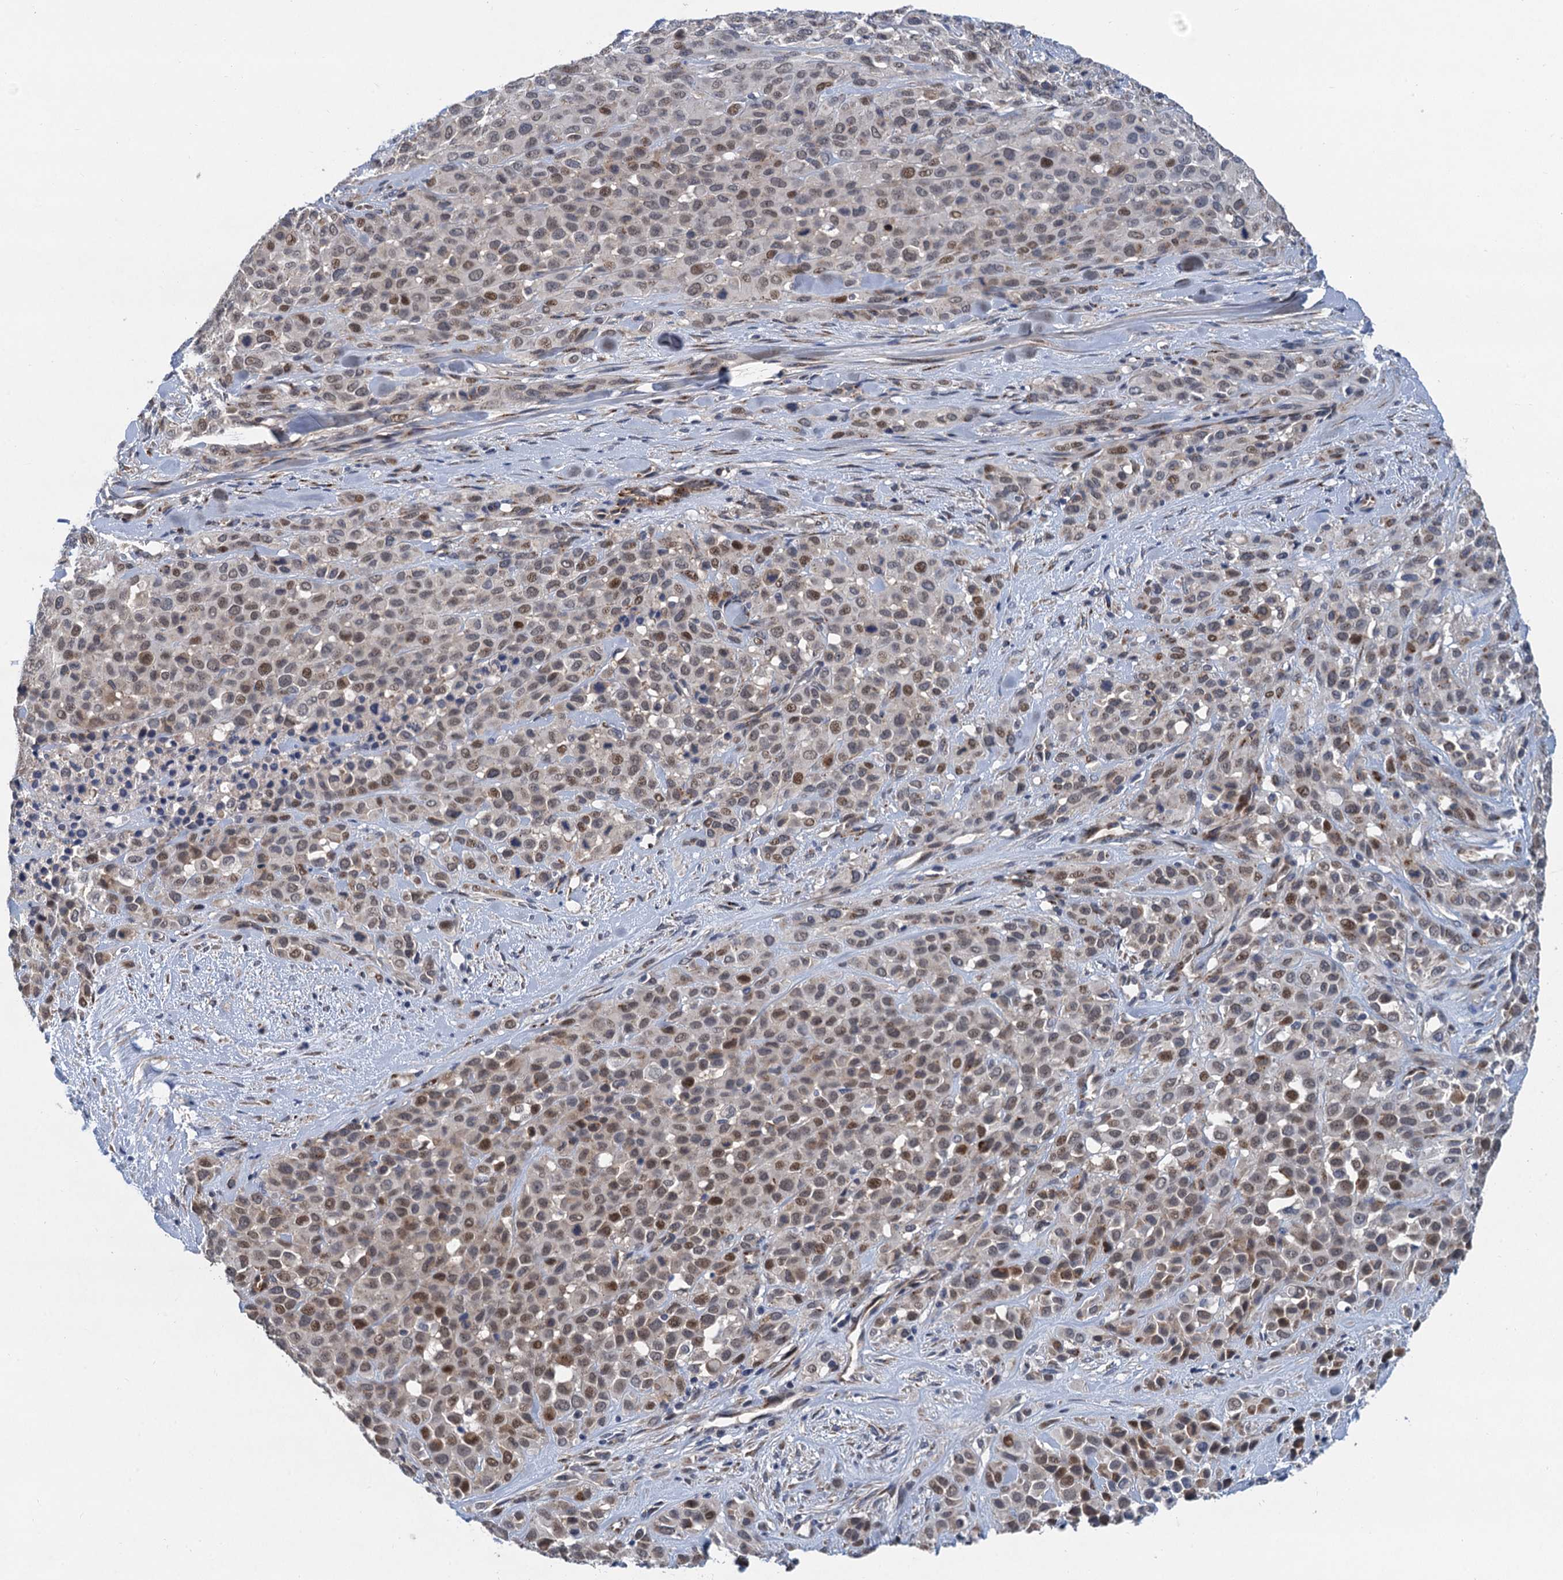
{"staining": {"intensity": "moderate", "quantity": "25%-75%", "location": "nuclear"}, "tissue": "melanoma", "cell_type": "Tumor cells", "image_type": "cancer", "snomed": [{"axis": "morphology", "description": "Malignant melanoma, Metastatic site"}, {"axis": "topography", "description": "Skin"}], "caption": "Tumor cells display medium levels of moderate nuclear staining in about 25%-75% of cells in human malignant melanoma (metastatic site).", "gene": "TRAF7", "patient": {"sex": "female", "age": 81}}